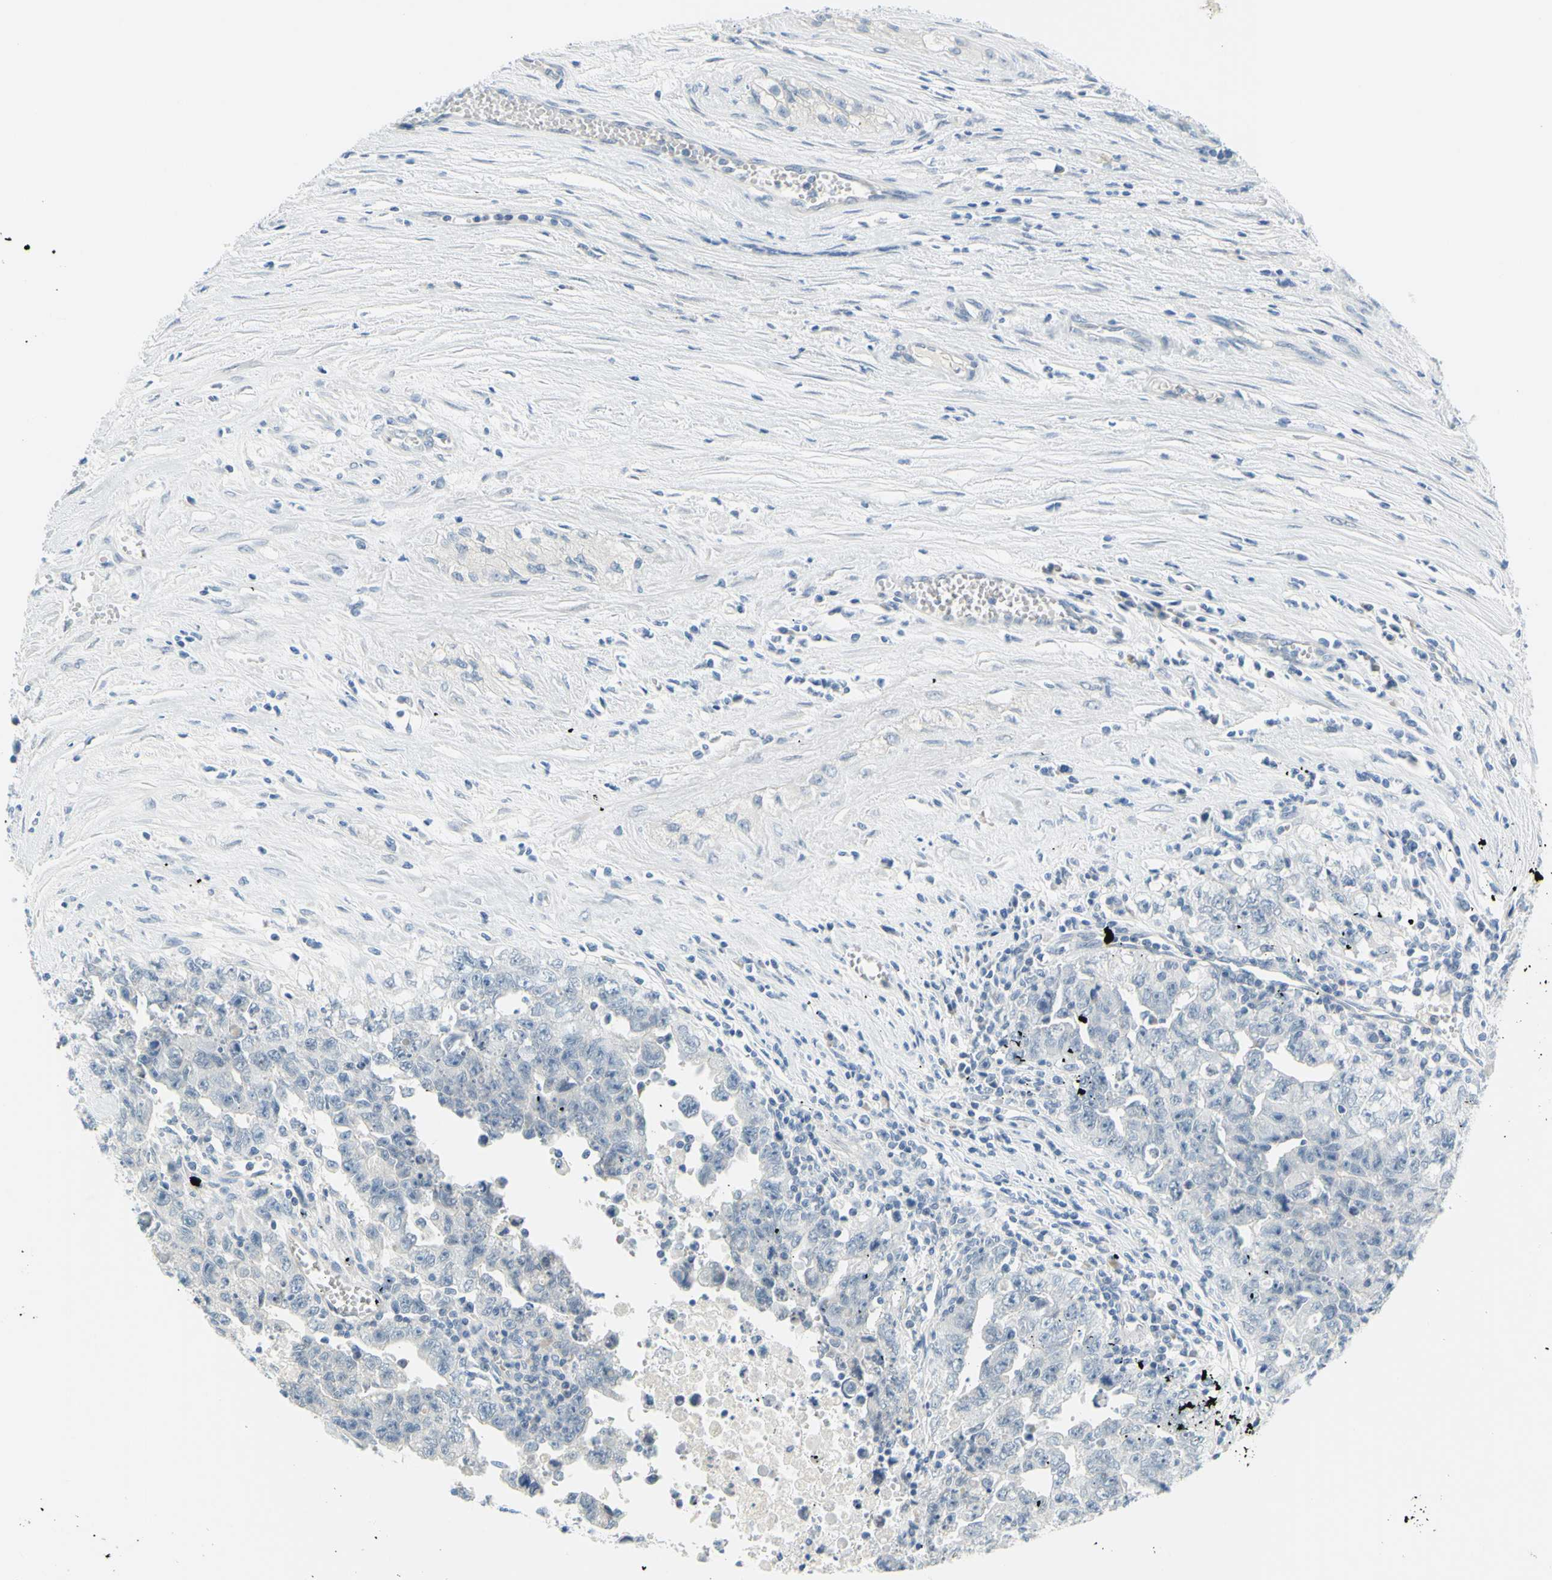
{"staining": {"intensity": "negative", "quantity": "none", "location": "none"}, "tissue": "testis cancer", "cell_type": "Tumor cells", "image_type": "cancer", "snomed": [{"axis": "morphology", "description": "Carcinoma, Embryonal, NOS"}, {"axis": "topography", "description": "Testis"}], "caption": "Tumor cells show no significant protein expression in embryonal carcinoma (testis).", "gene": "DCT", "patient": {"sex": "male", "age": 28}}